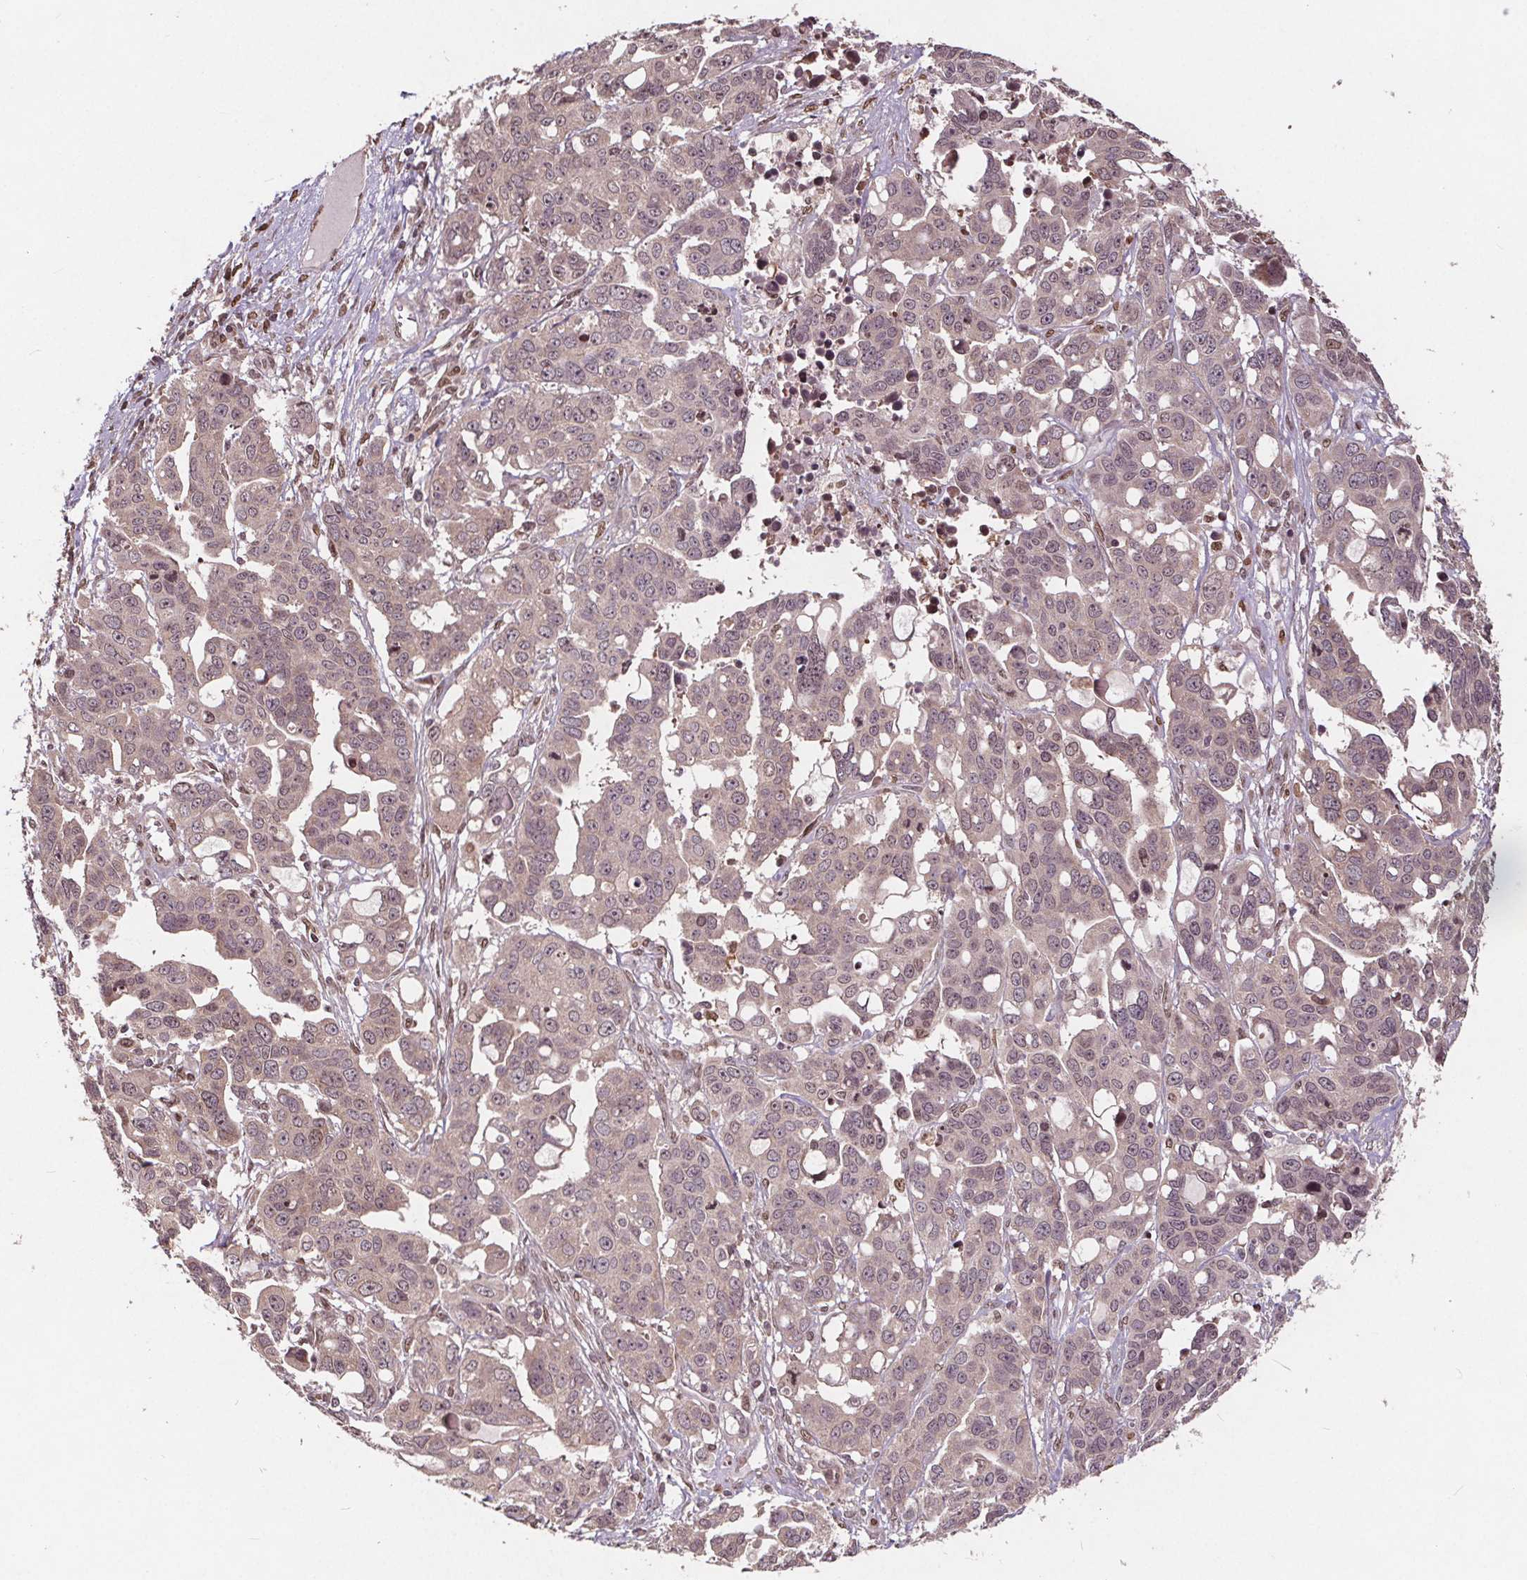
{"staining": {"intensity": "weak", "quantity": "<25%", "location": "nuclear"}, "tissue": "ovarian cancer", "cell_type": "Tumor cells", "image_type": "cancer", "snomed": [{"axis": "morphology", "description": "Carcinoma, endometroid"}, {"axis": "topography", "description": "Ovary"}], "caption": "High magnification brightfield microscopy of ovarian cancer stained with DAB (brown) and counterstained with hematoxylin (blue): tumor cells show no significant expression.", "gene": "HIF1AN", "patient": {"sex": "female", "age": 78}}